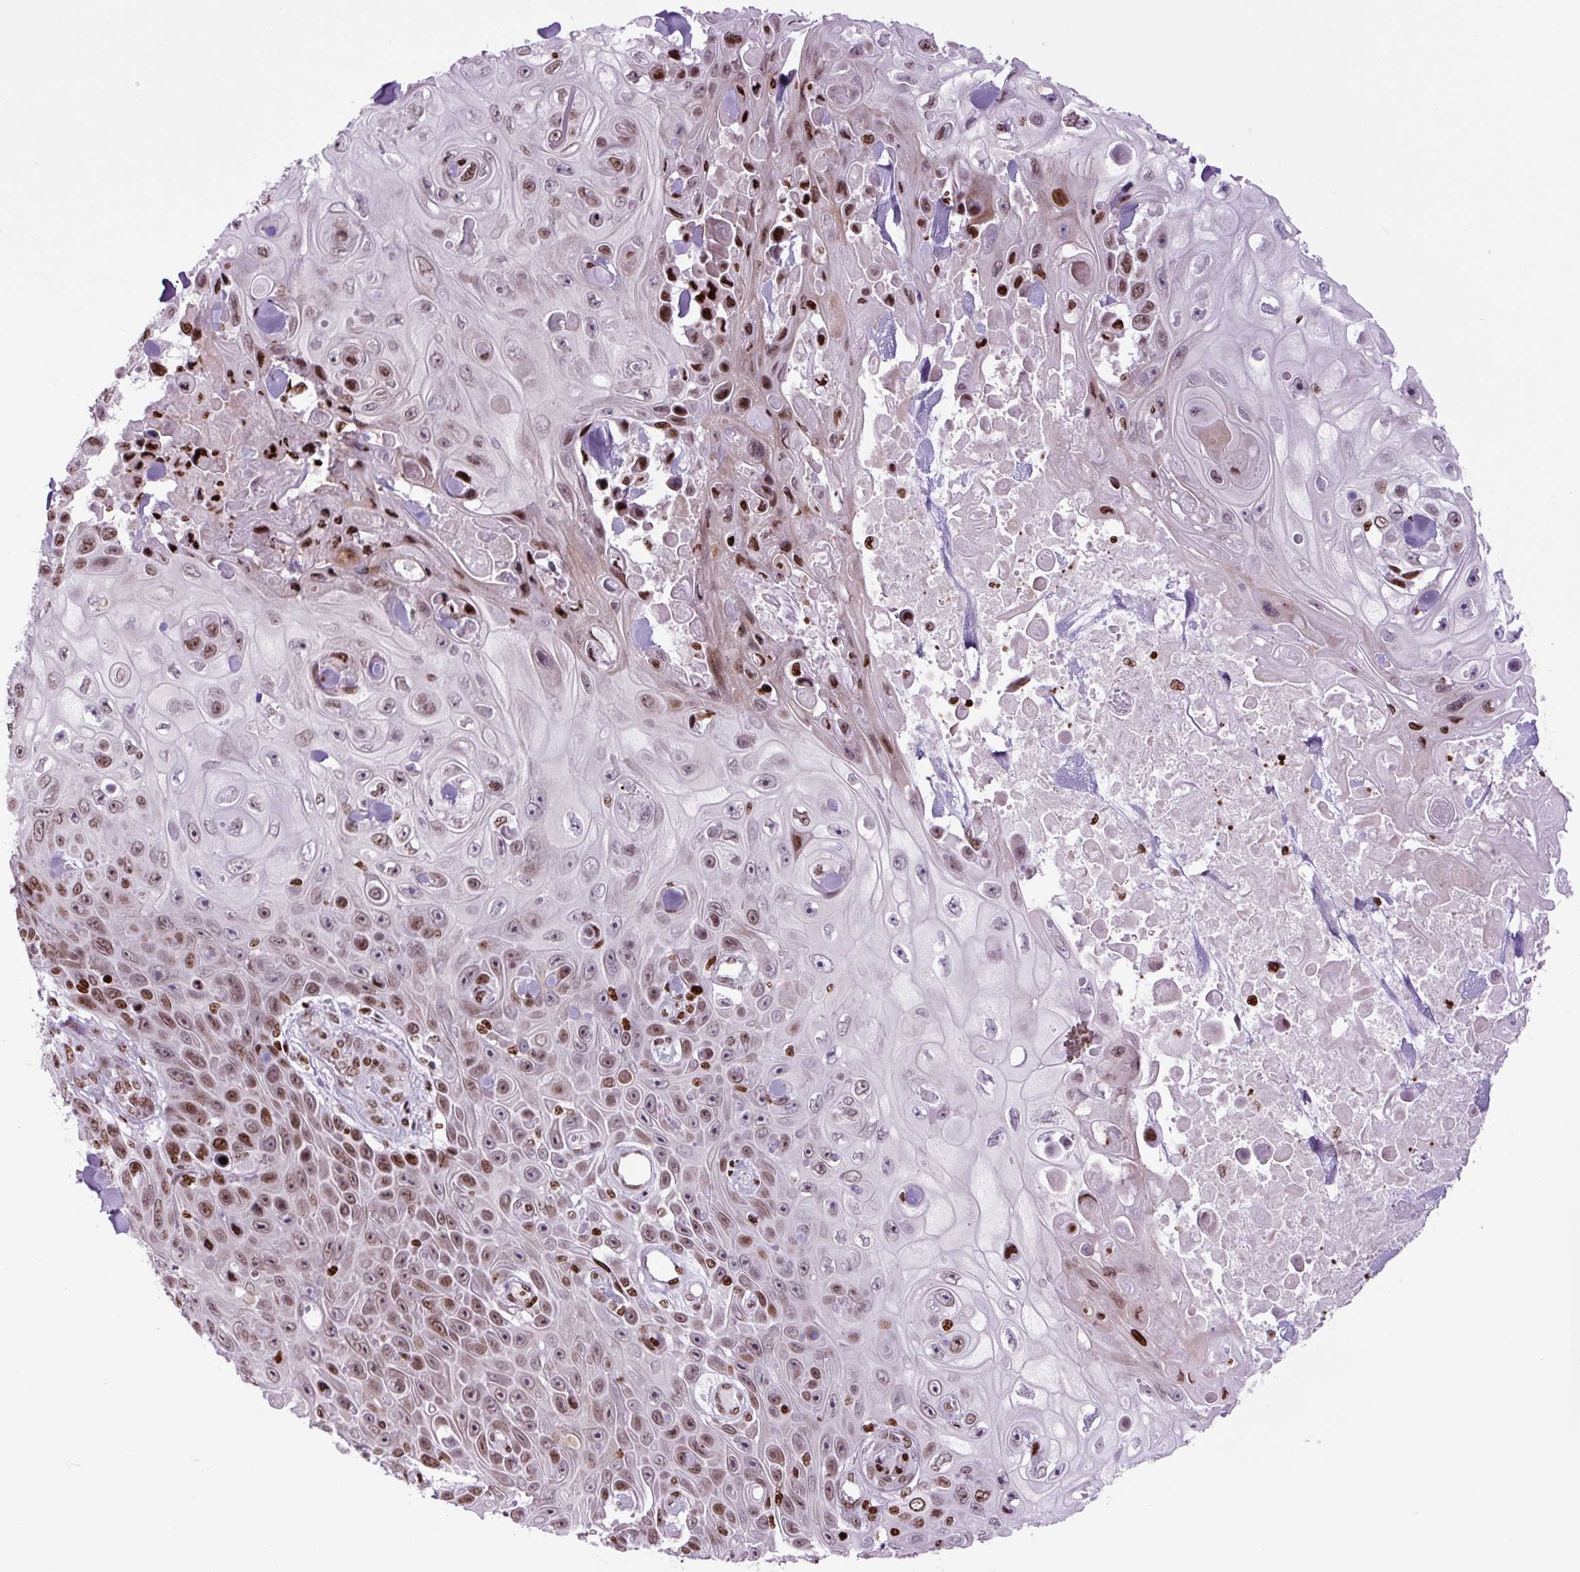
{"staining": {"intensity": "moderate", "quantity": "25%-75%", "location": "nuclear"}, "tissue": "skin cancer", "cell_type": "Tumor cells", "image_type": "cancer", "snomed": [{"axis": "morphology", "description": "Squamous cell carcinoma, NOS"}, {"axis": "topography", "description": "Skin"}], "caption": "Skin squamous cell carcinoma stained for a protein reveals moderate nuclear positivity in tumor cells.", "gene": "H1-3", "patient": {"sex": "male", "age": 82}}